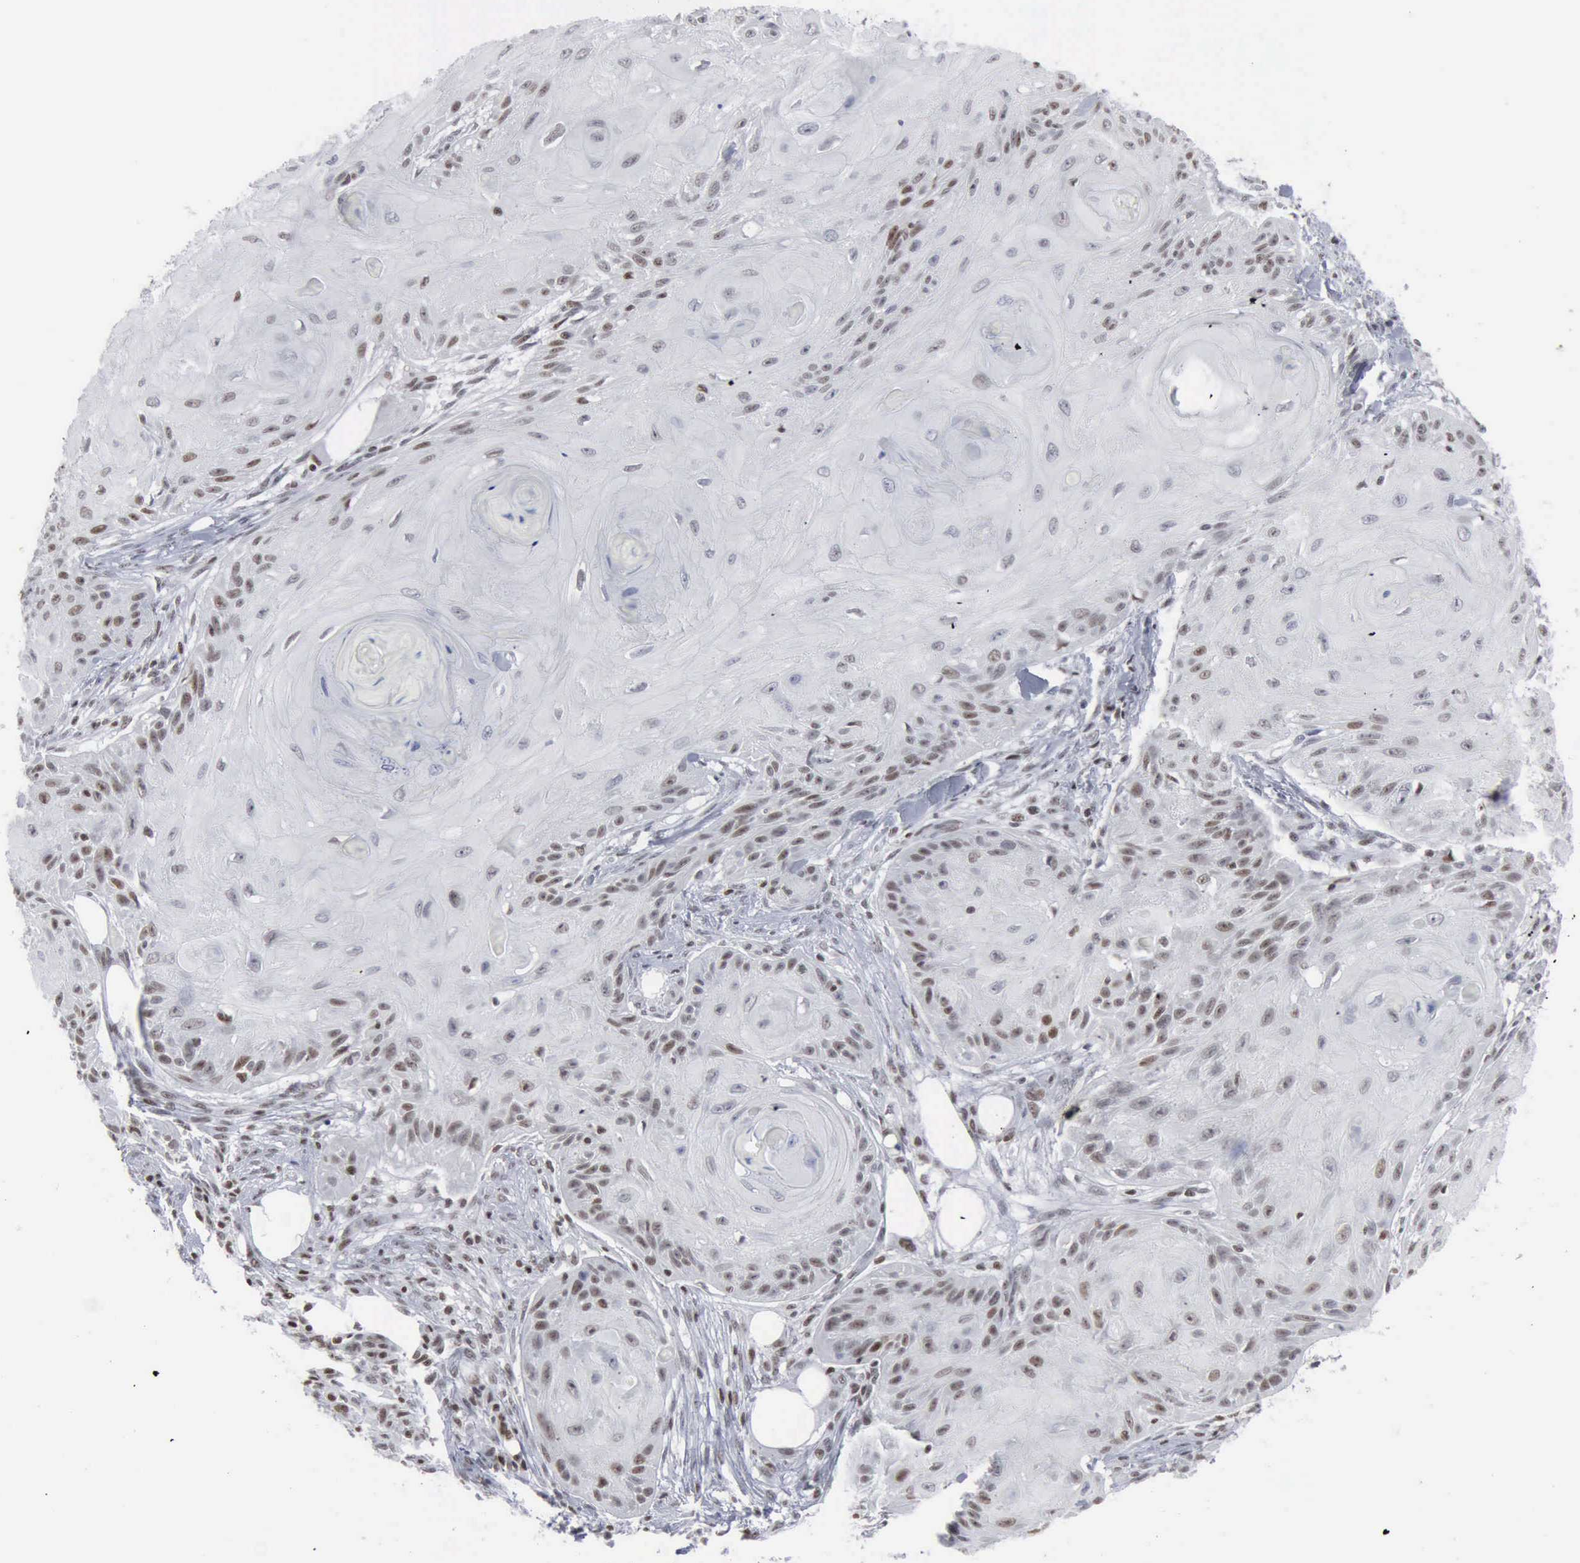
{"staining": {"intensity": "moderate", "quantity": "25%-75%", "location": "nuclear"}, "tissue": "skin cancer", "cell_type": "Tumor cells", "image_type": "cancer", "snomed": [{"axis": "morphology", "description": "Squamous cell carcinoma, NOS"}, {"axis": "topography", "description": "Skin"}], "caption": "High-magnification brightfield microscopy of skin squamous cell carcinoma stained with DAB (brown) and counterstained with hematoxylin (blue). tumor cells exhibit moderate nuclear positivity is identified in approximately25%-75% of cells.", "gene": "XPA", "patient": {"sex": "female", "age": 88}}